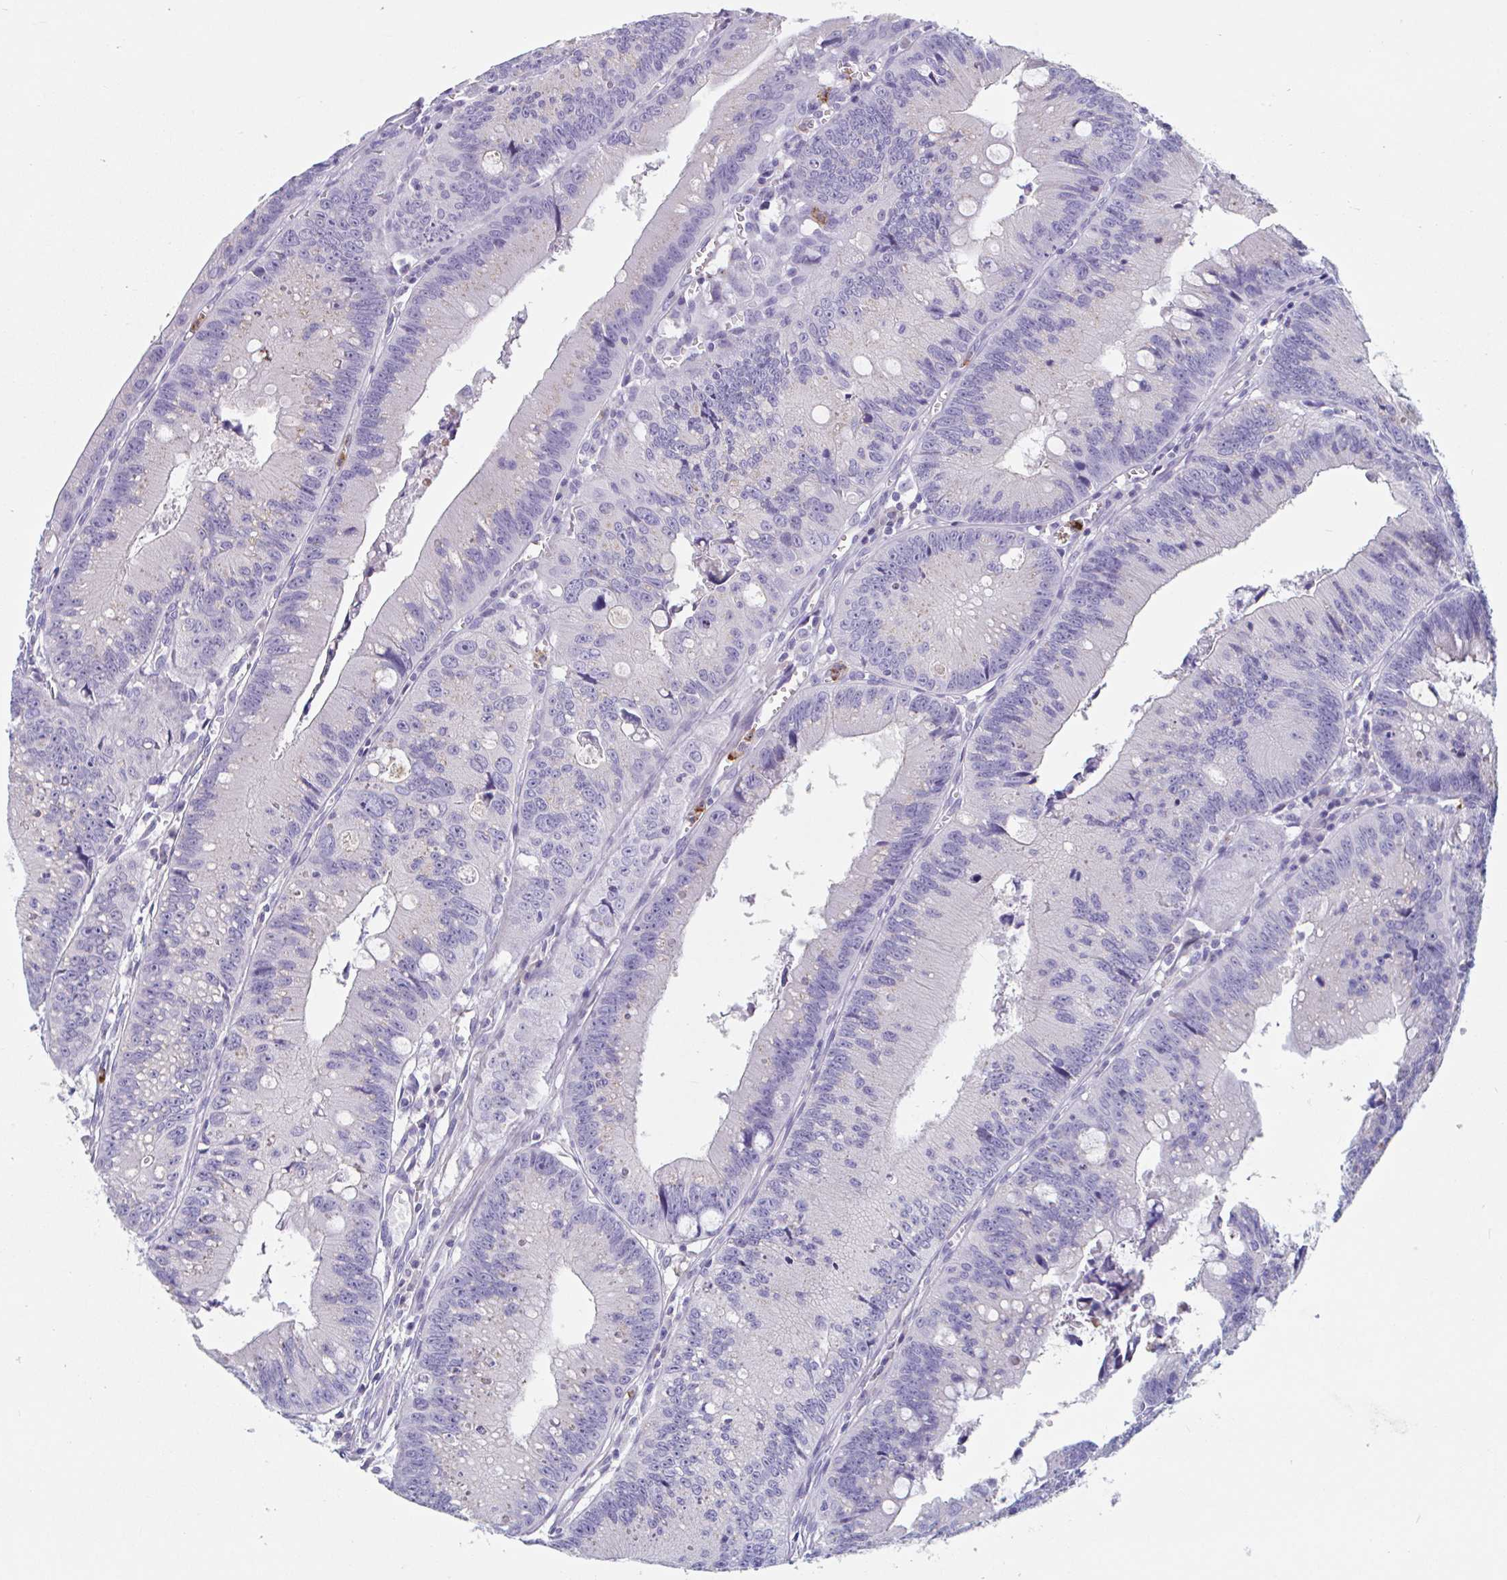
{"staining": {"intensity": "negative", "quantity": "none", "location": "none"}, "tissue": "colorectal cancer", "cell_type": "Tumor cells", "image_type": "cancer", "snomed": [{"axis": "morphology", "description": "Adenocarcinoma, NOS"}, {"axis": "topography", "description": "Rectum"}], "caption": "Colorectal cancer stained for a protein using IHC shows no positivity tumor cells.", "gene": "ZNHIT2", "patient": {"sex": "female", "age": 81}}